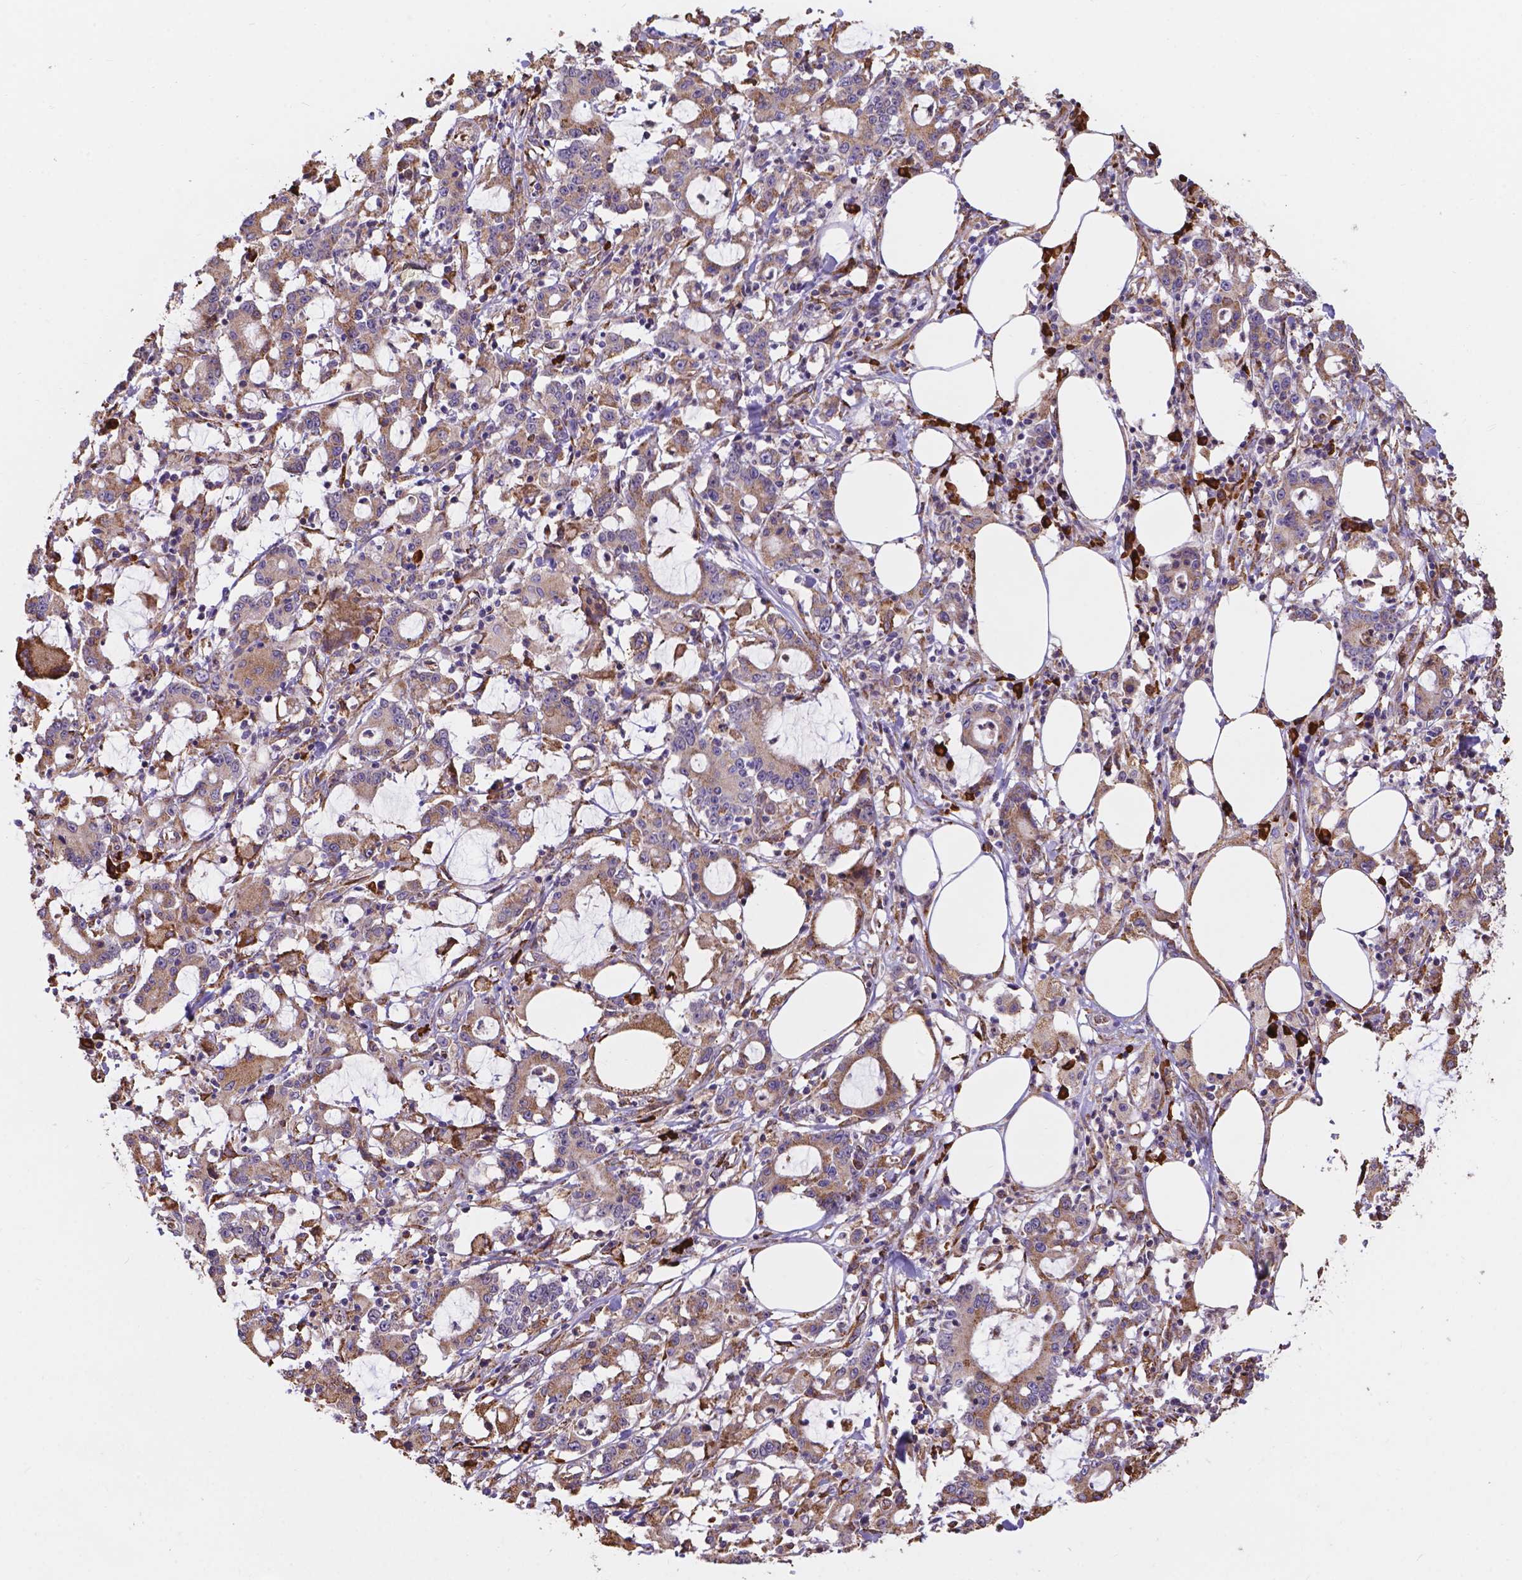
{"staining": {"intensity": "moderate", "quantity": ">75%", "location": "cytoplasmic/membranous"}, "tissue": "stomach cancer", "cell_type": "Tumor cells", "image_type": "cancer", "snomed": [{"axis": "morphology", "description": "Adenocarcinoma, NOS"}, {"axis": "topography", "description": "Stomach, upper"}], "caption": "Immunohistochemical staining of adenocarcinoma (stomach) exhibits medium levels of moderate cytoplasmic/membranous protein positivity in approximately >75% of tumor cells.", "gene": "IPO11", "patient": {"sex": "male", "age": 68}}